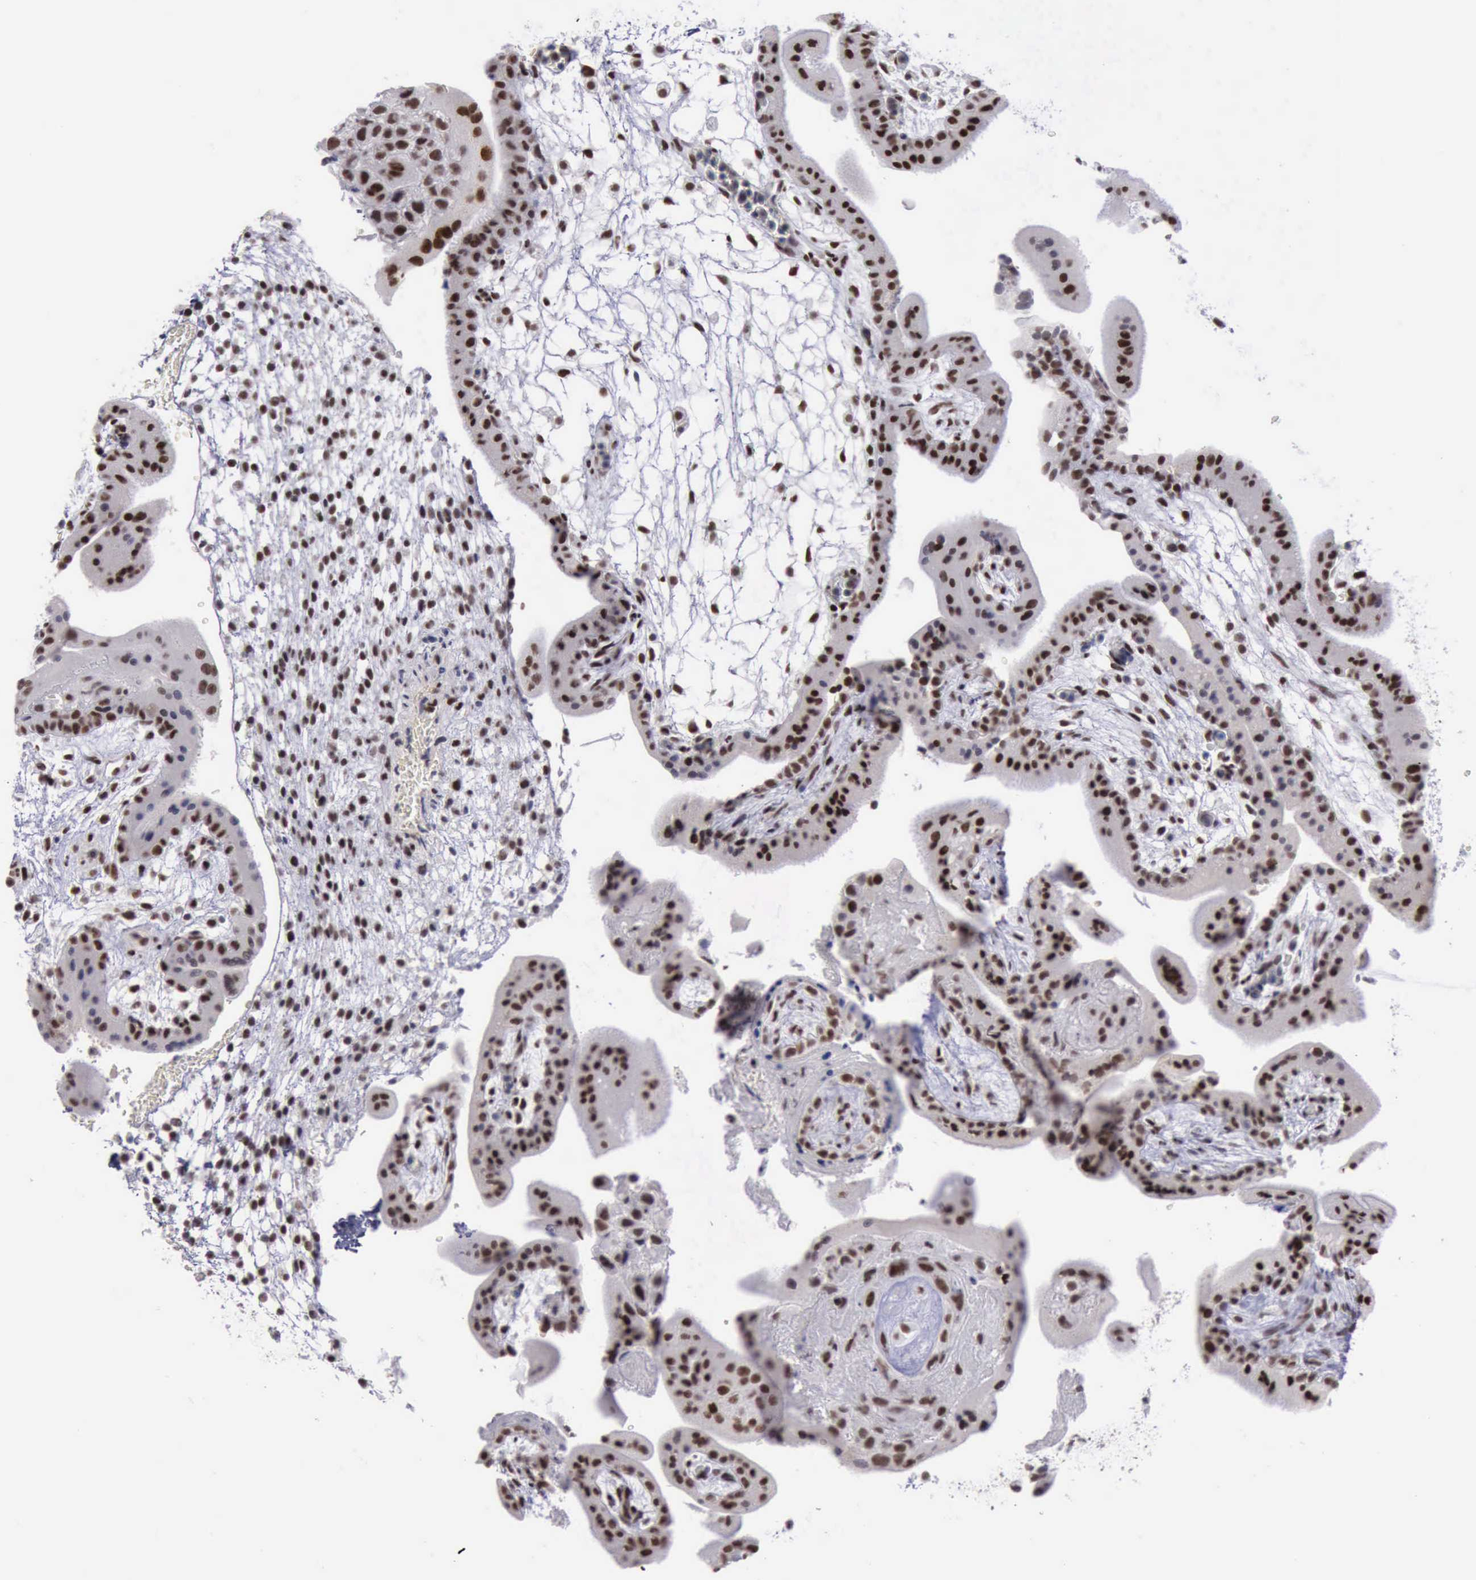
{"staining": {"intensity": "strong", "quantity": ">75%", "location": "nuclear"}, "tissue": "placenta", "cell_type": "Decidual cells", "image_type": "normal", "snomed": [{"axis": "morphology", "description": "Normal tissue, NOS"}, {"axis": "topography", "description": "Placenta"}], "caption": "Brown immunohistochemical staining in normal human placenta displays strong nuclear positivity in about >75% of decidual cells. The protein is stained brown, and the nuclei are stained in blue (DAB (3,3'-diaminobenzidine) IHC with brightfield microscopy, high magnification).", "gene": "YY1", "patient": {"sex": "female", "age": 35}}